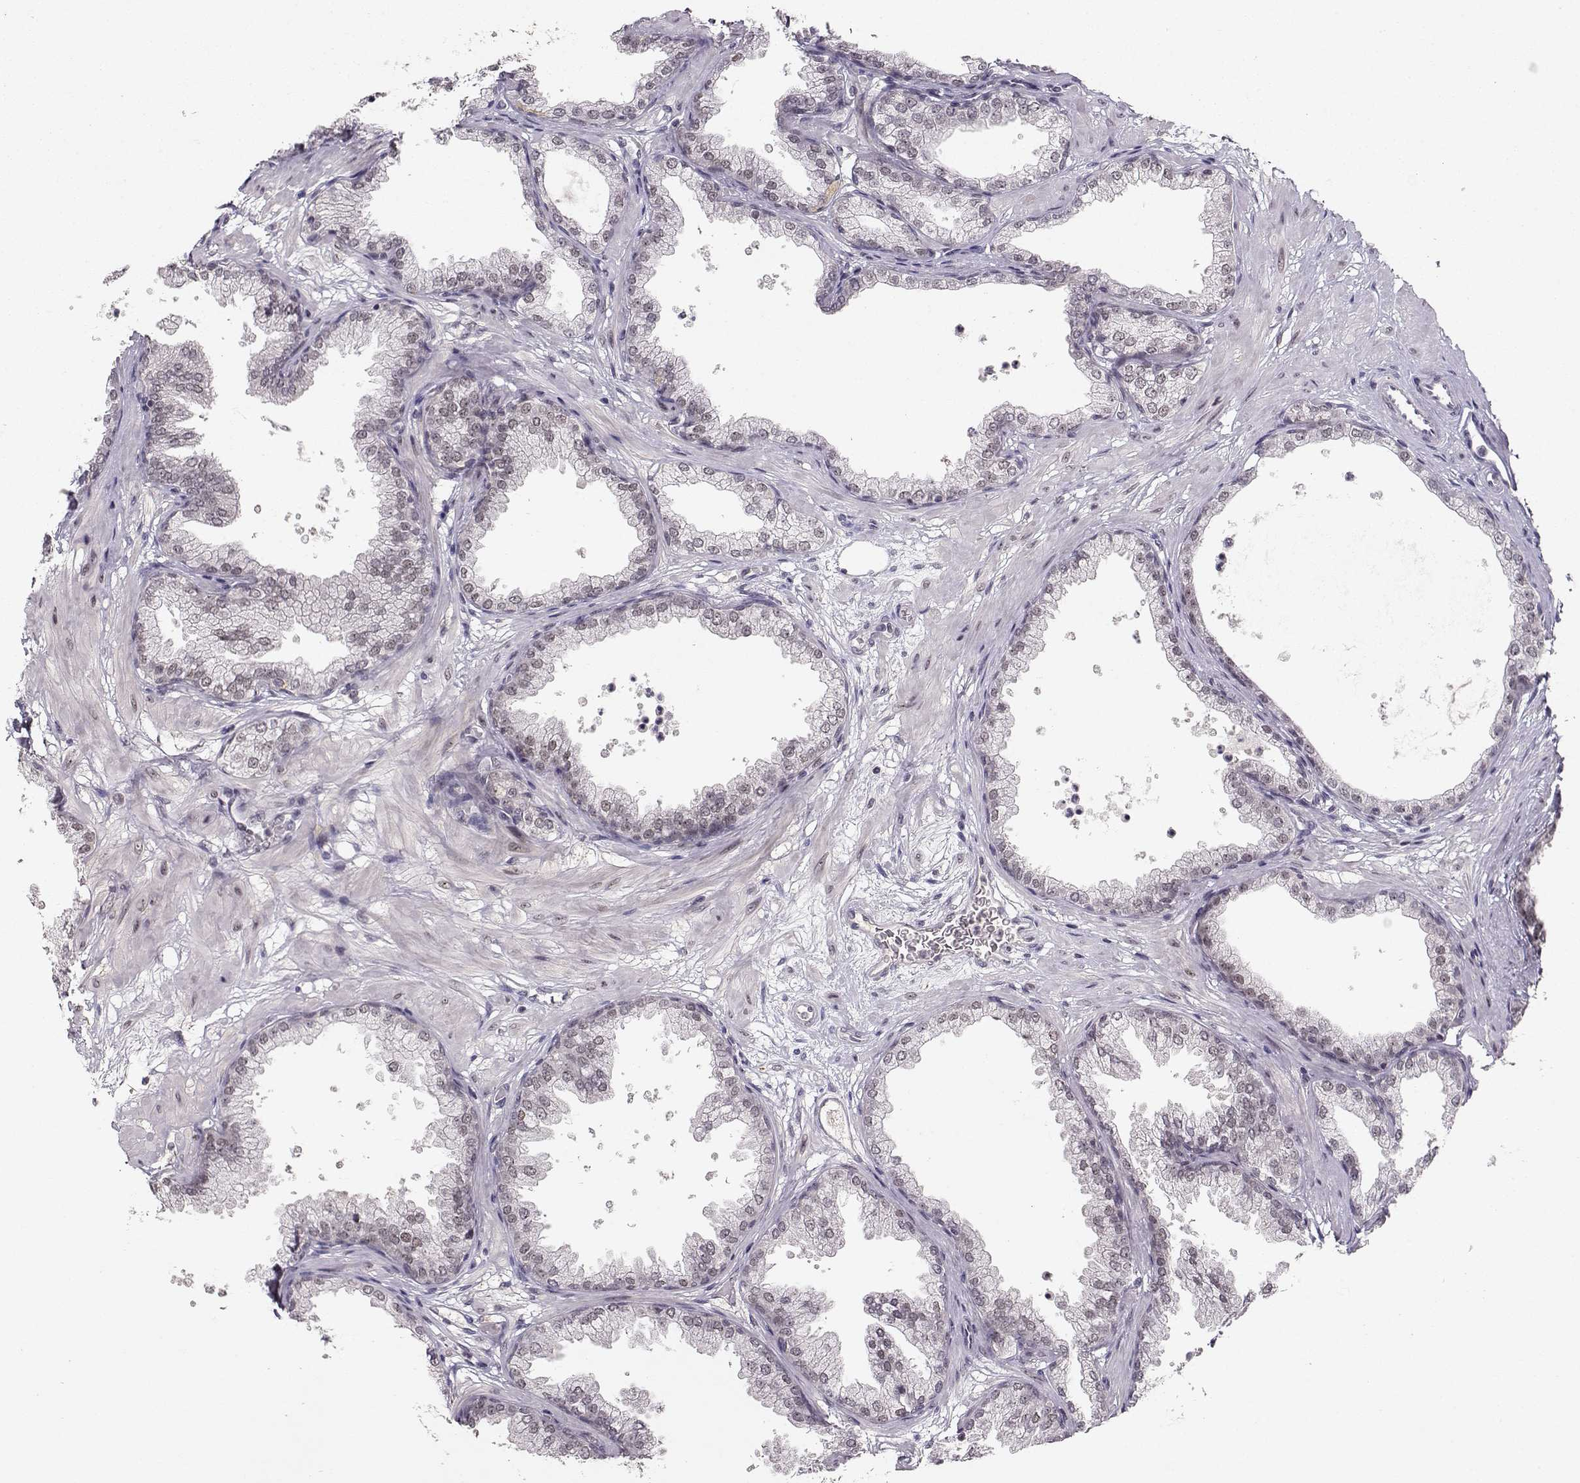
{"staining": {"intensity": "weak", "quantity": "<25%", "location": "nuclear"}, "tissue": "prostate", "cell_type": "Glandular cells", "image_type": "normal", "snomed": [{"axis": "morphology", "description": "Normal tissue, NOS"}, {"axis": "topography", "description": "Prostate"}], "caption": "A high-resolution image shows immunohistochemistry (IHC) staining of unremarkable prostate, which demonstrates no significant staining in glandular cells. (Immunohistochemistry, brightfield microscopy, high magnification).", "gene": "CSNK2A1", "patient": {"sex": "male", "age": 37}}